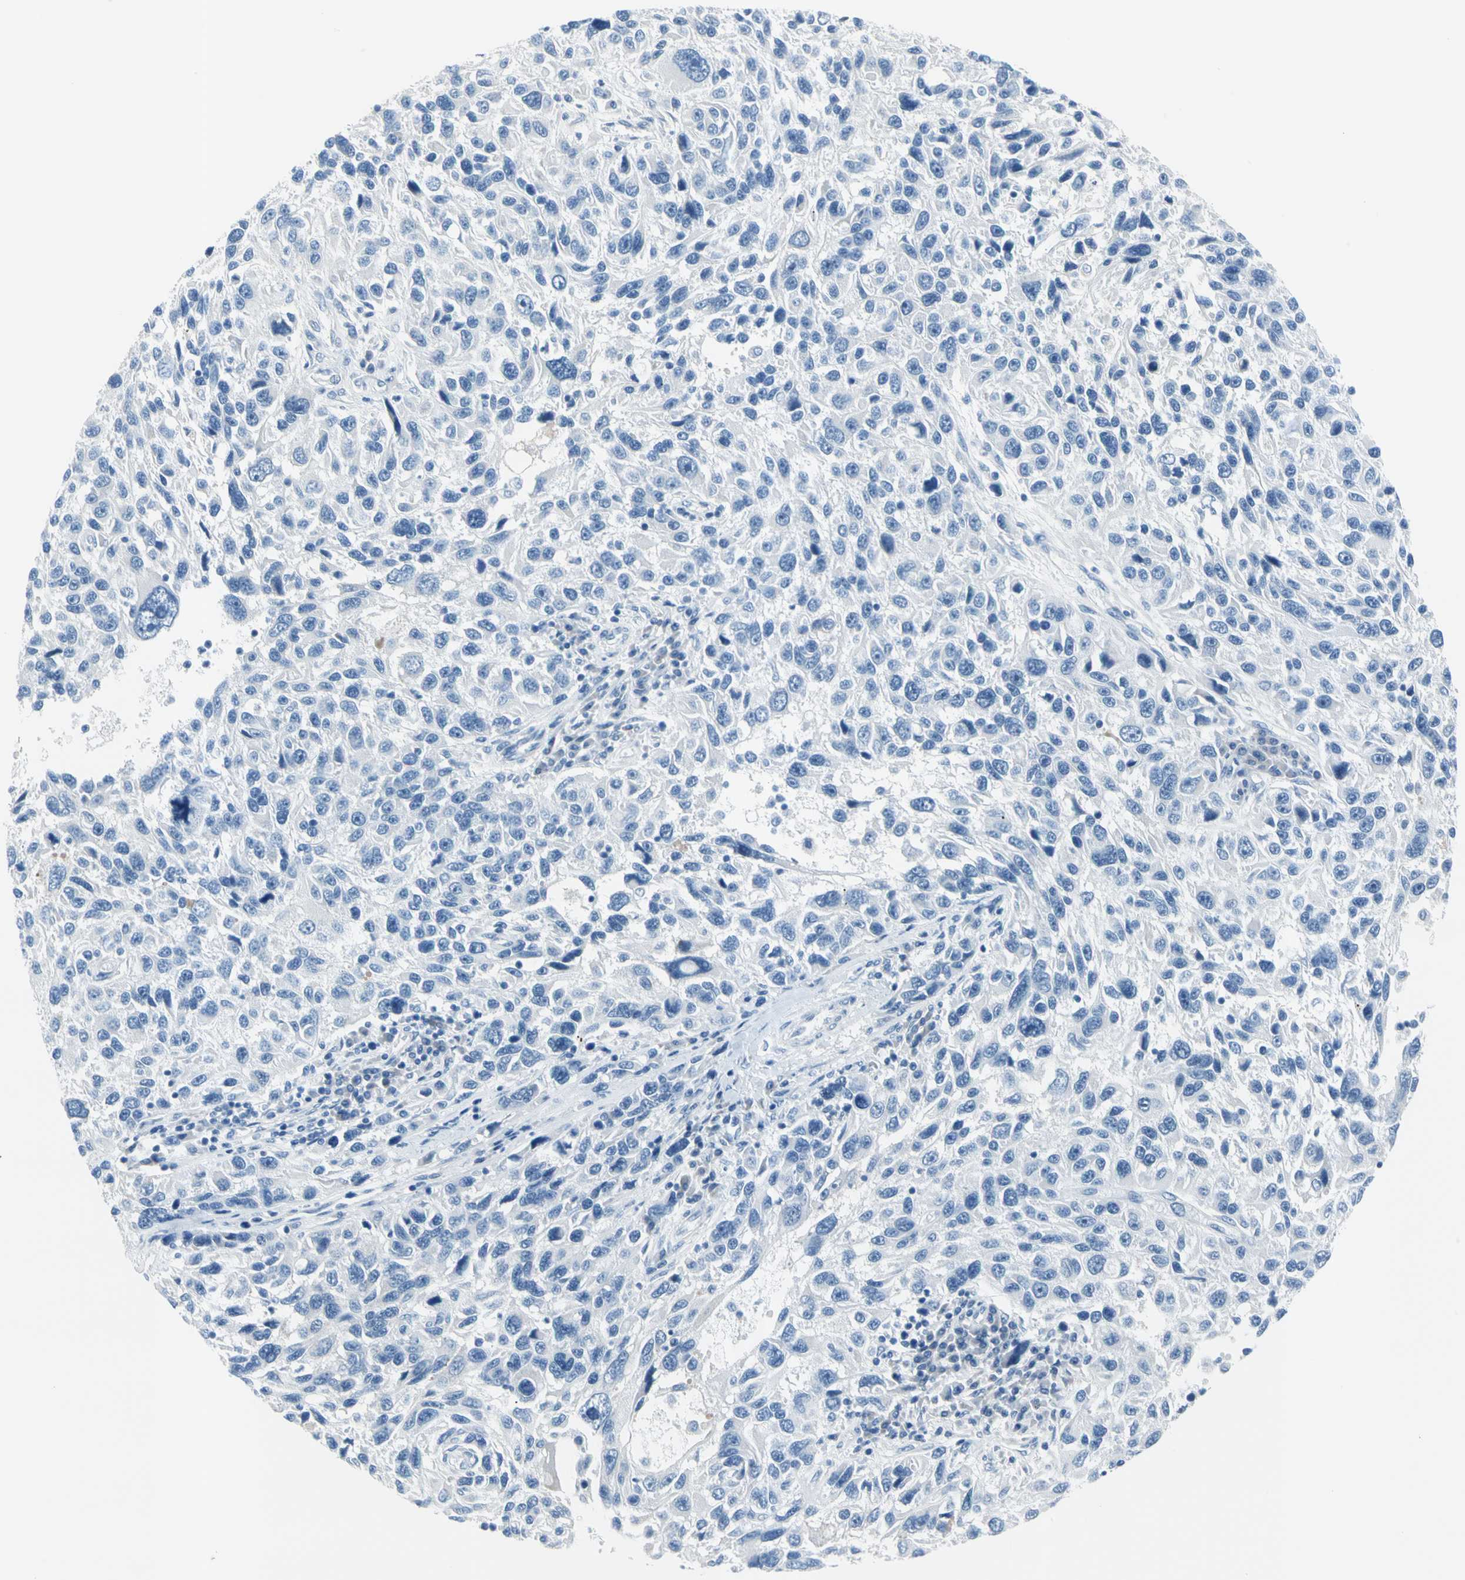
{"staining": {"intensity": "negative", "quantity": "none", "location": "none"}, "tissue": "melanoma", "cell_type": "Tumor cells", "image_type": "cancer", "snomed": [{"axis": "morphology", "description": "Malignant melanoma, NOS"}, {"axis": "topography", "description": "Skin"}], "caption": "A high-resolution image shows immunohistochemistry staining of melanoma, which demonstrates no significant expression in tumor cells. (DAB IHC with hematoxylin counter stain).", "gene": "TPO", "patient": {"sex": "male", "age": 53}}